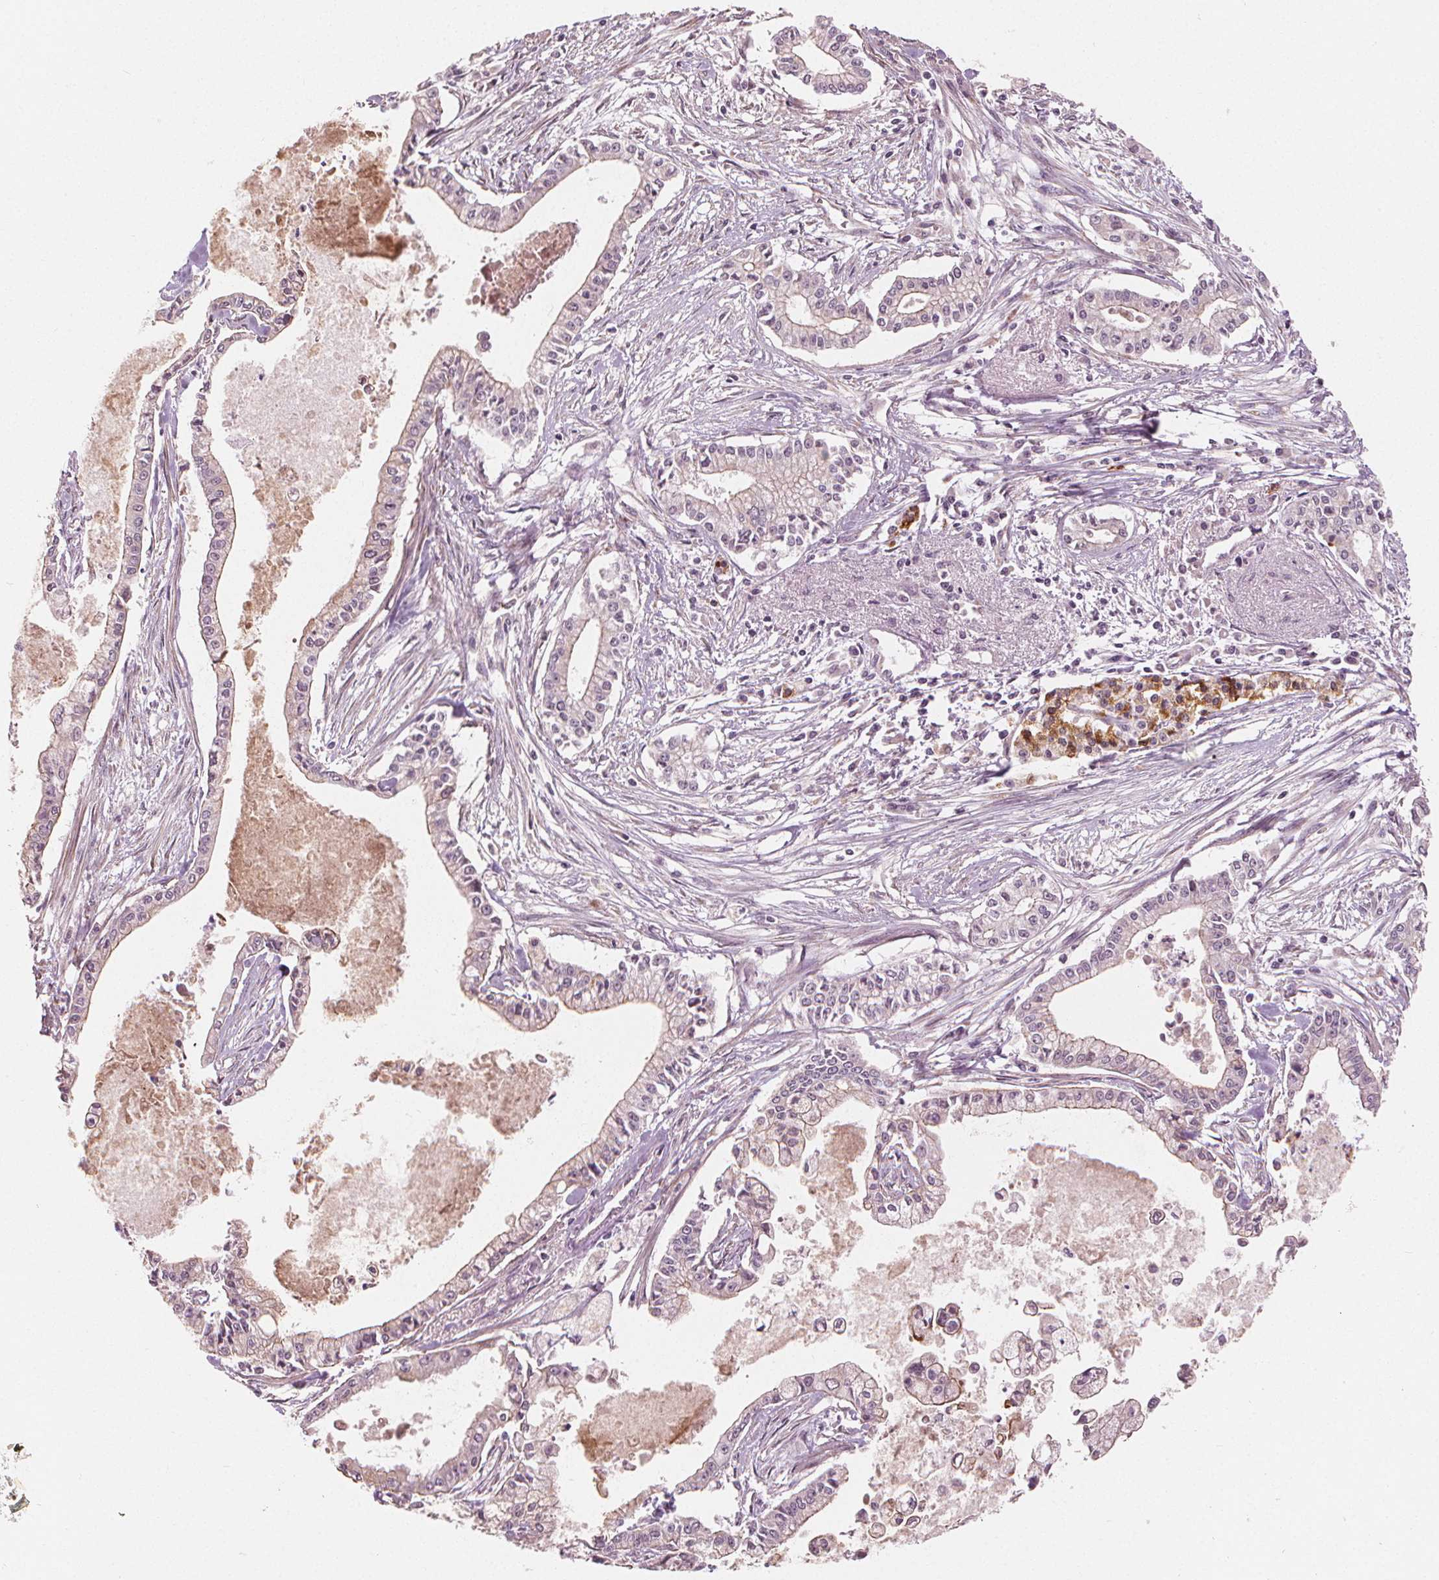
{"staining": {"intensity": "weak", "quantity": "<25%", "location": "cytoplasmic/membranous"}, "tissue": "pancreatic cancer", "cell_type": "Tumor cells", "image_type": "cancer", "snomed": [{"axis": "morphology", "description": "Adenocarcinoma, NOS"}, {"axis": "topography", "description": "Pancreas"}], "caption": "A histopathology image of human pancreatic cancer (adenocarcinoma) is negative for staining in tumor cells.", "gene": "CLBA1", "patient": {"sex": "female", "age": 65}}